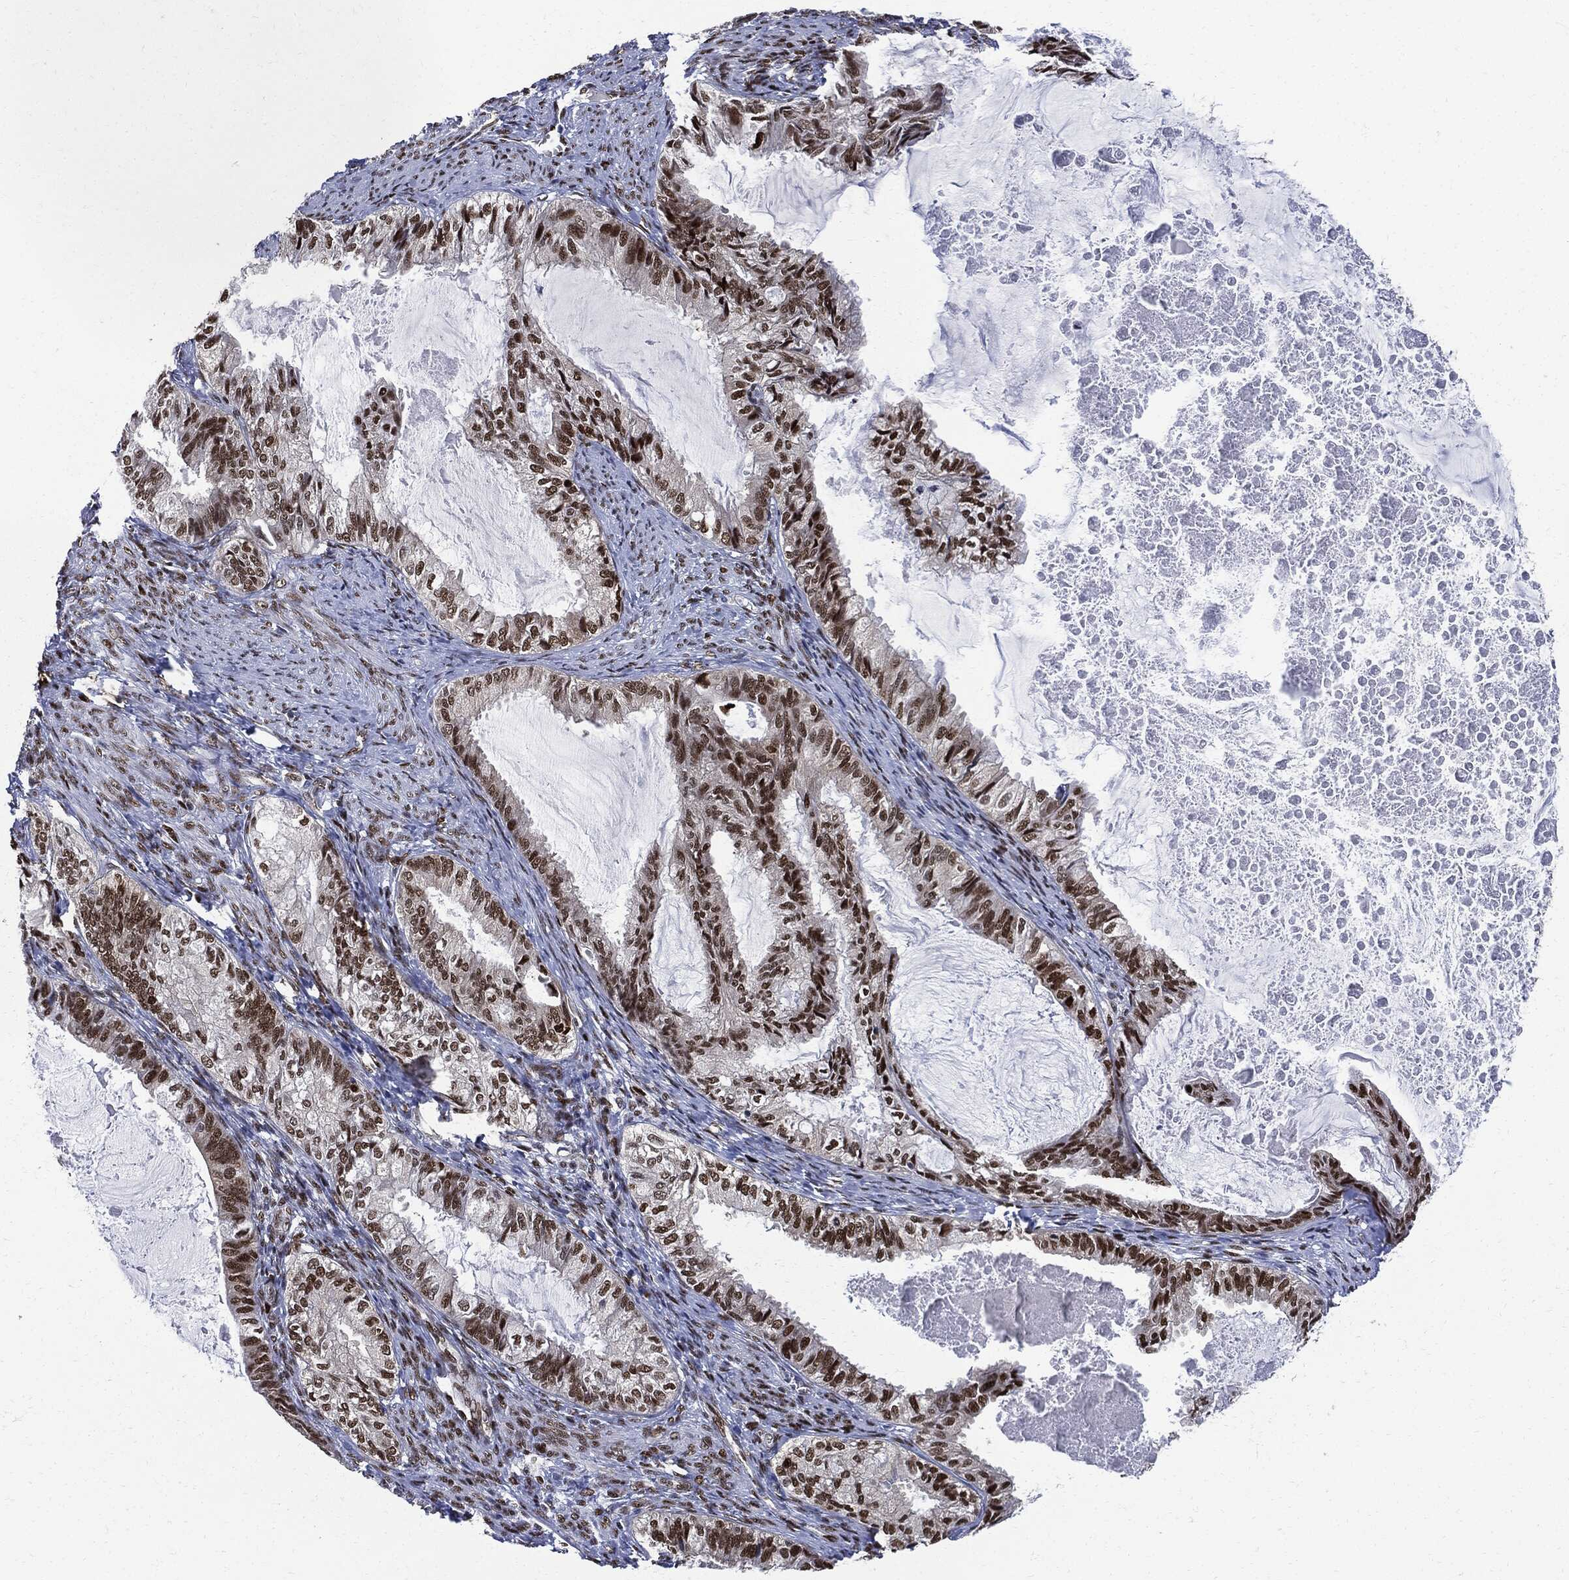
{"staining": {"intensity": "strong", "quantity": "25%-75%", "location": "nuclear"}, "tissue": "endometrial cancer", "cell_type": "Tumor cells", "image_type": "cancer", "snomed": [{"axis": "morphology", "description": "Adenocarcinoma, NOS"}, {"axis": "topography", "description": "Endometrium"}], "caption": "Adenocarcinoma (endometrial) was stained to show a protein in brown. There is high levels of strong nuclear expression in about 25%-75% of tumor cells.", "gene": "PCNA", "patient": {"sex": "female", "age": 86}}